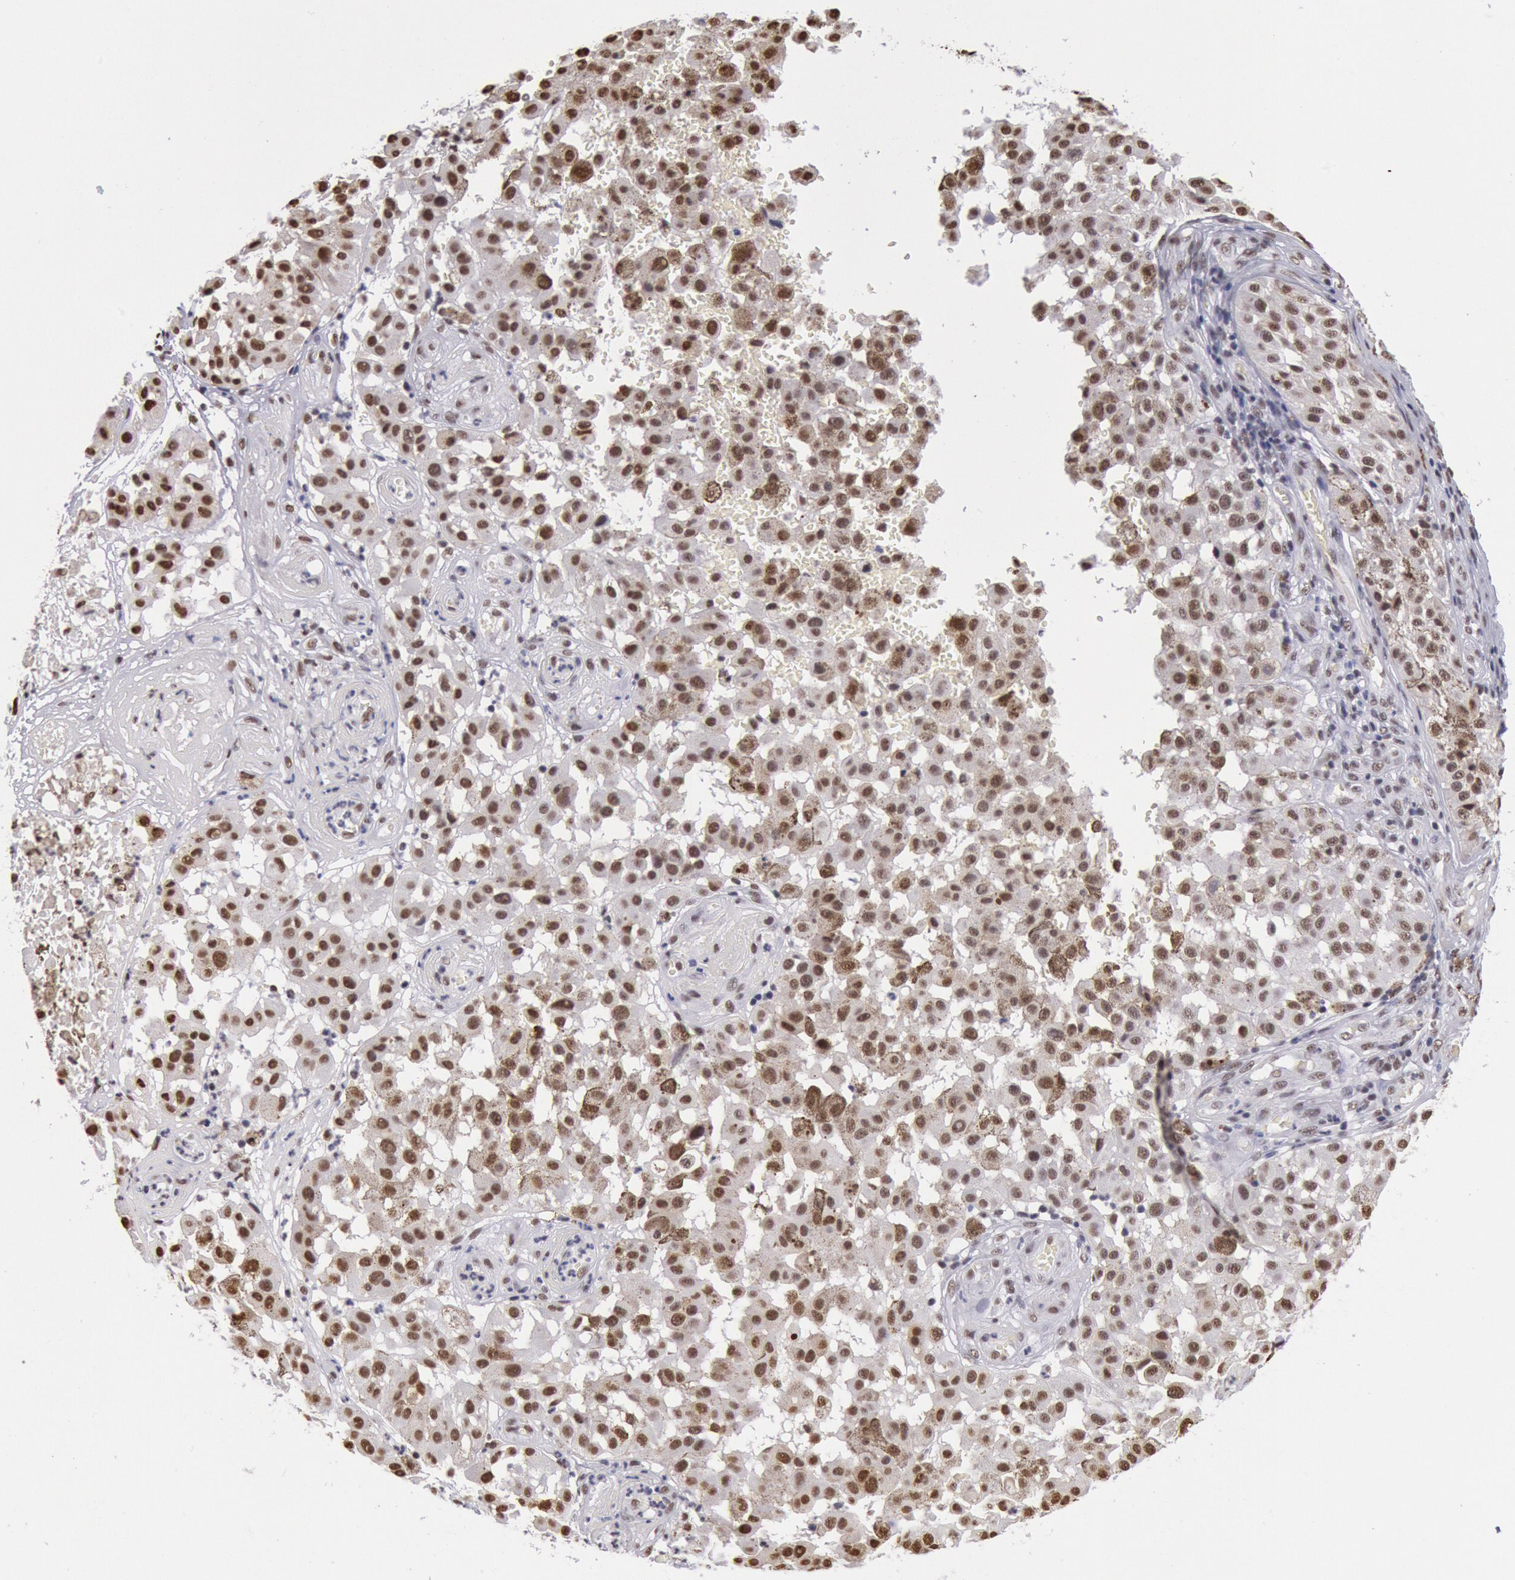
{"staining": {"intensity": "moderate", "quantity": ">75%", "location": "nuclear"}, "tissue": "melanoma", "cell_type": "Tumor cells", "image_type": "cancer", "snomed": [{"axis": "morphology", "description": "Malignant melanoma, NOS"}, {"axis": "topography", "description": "Skin"}], "caption": "Protein expression analysis of human malignant melanoma reveals moderate nuclear expression in about >75% of tumor cells.", "gene": "SNRPD3", "patient": {"sex": "female", "age": 64}}